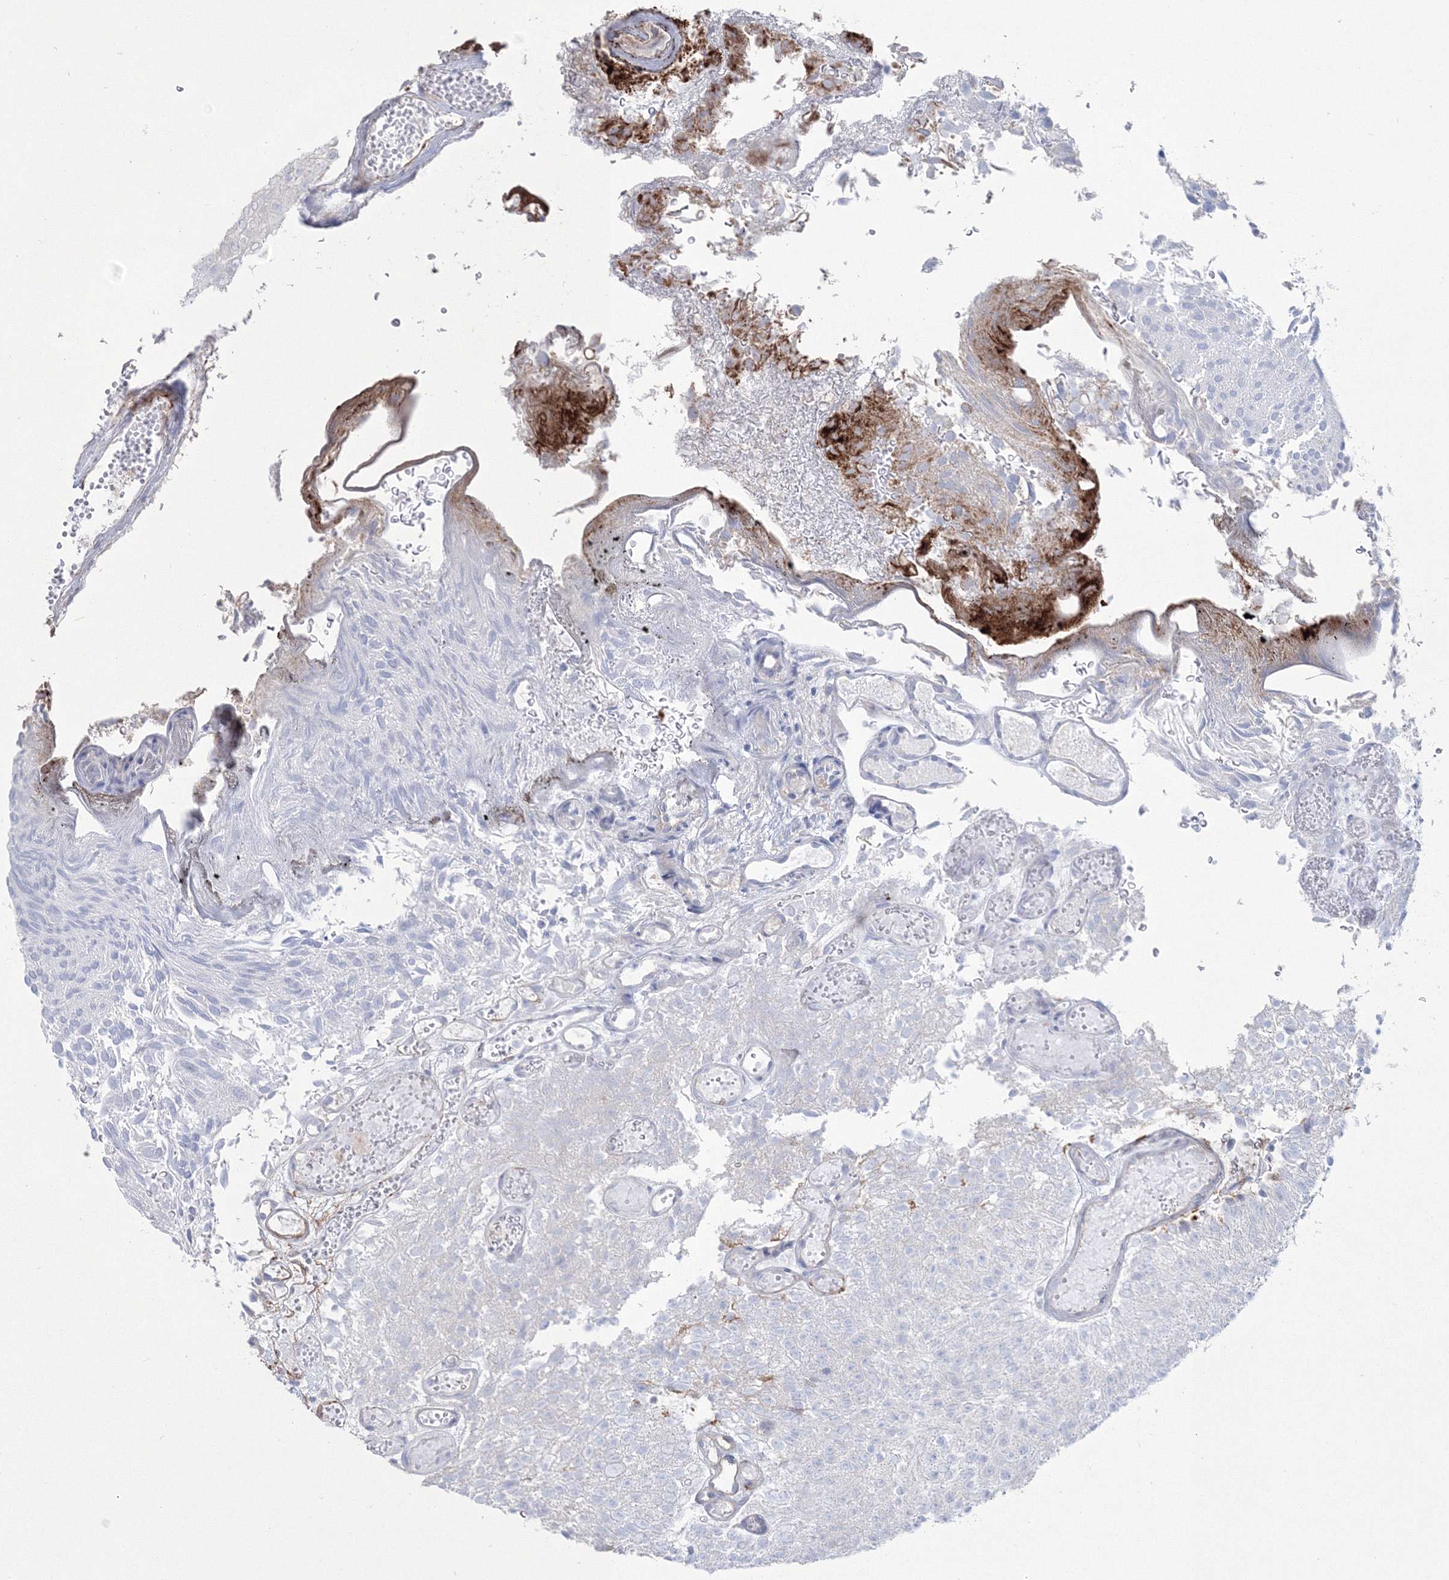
{"staining": {"intensity": "negative", "quantity": "none", "location": "none"}, "tissue": "urothelial cancer", "cell_type": "Tumor cells", "image_type": "cancer", "snomed": [{"axis": "morphology", "description": "Urothelial carcinoma, Low grade"}, {"axis": "topography", "description": "Urinary bladder"}], "caption": "This is an immunohistochemistry histopathology image of urothelial carcinoma (low-grade). There is no positivity in tumor cells.", "gene": "HYAL2", "patient": {"sex": "male", "age": 78}}